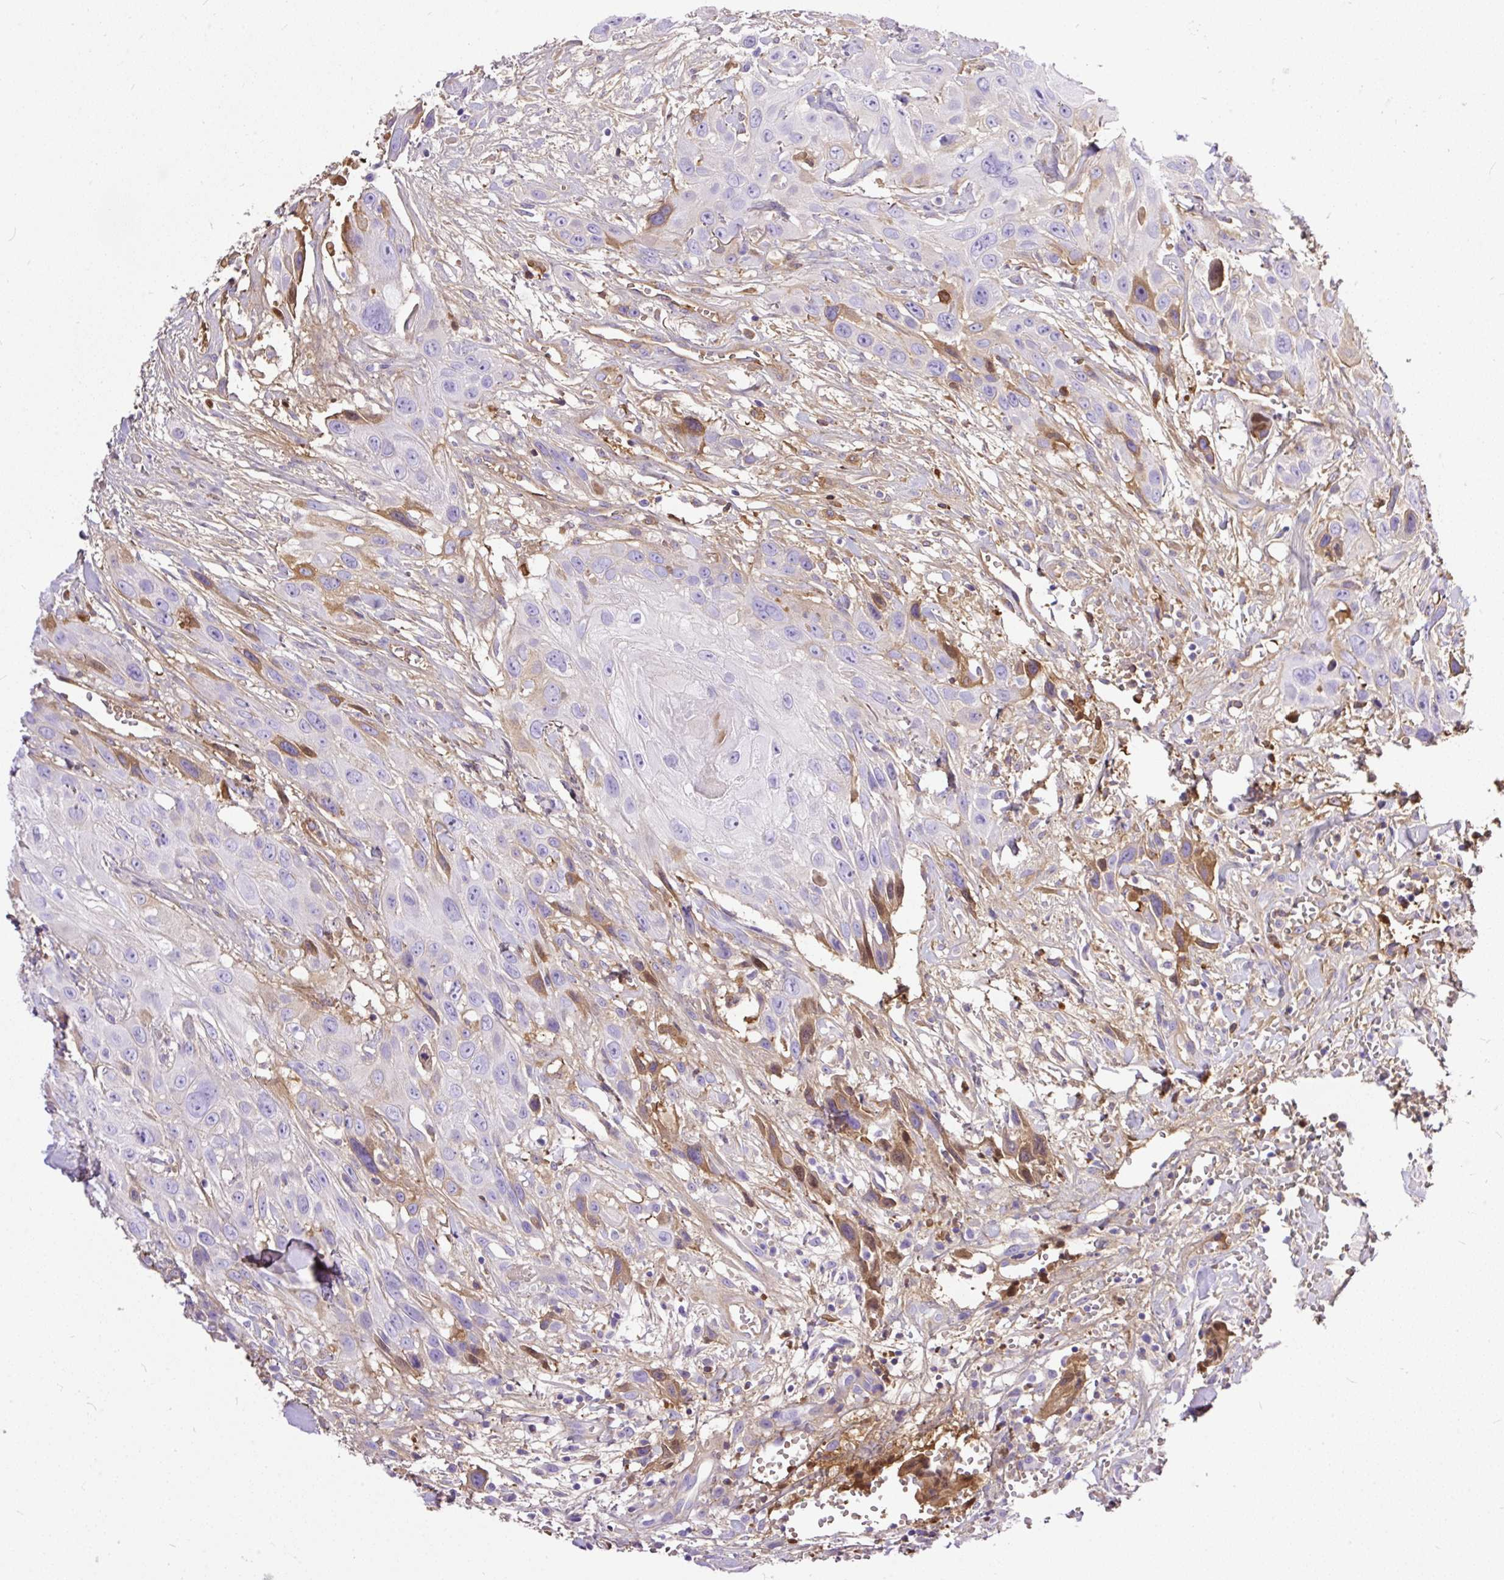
{"staining": {"intensity": "moderate", "quantity": "<25%", "location": "cytoplasmic/membranous"}, "tissue": "head and neck cancer", "cell_type": "Tumor cells", "image_type": "cancer", "snomed": [{"axis": "morphology", "description": "Squamous cell carcinoma, NOS"}, {"axis": "topography", "description": "Head-Neck"}], "caption": "Immunohistochemistry staining of head and neck squamous cell carcinoma, which demonstrates low levels of moderate cytoplasmic/membranous positivity in about <25% of tumor cells indicating moderate cytoplasmic/membranous protein expression. The staining was performed using DAB (3,3'-diaminobenzidine) (brown) for protein detection and nuclei were counterstained in hematoxylin (blue).", "gene": "CLEC3B", "patient": {"sex": "male", "age": 81}}